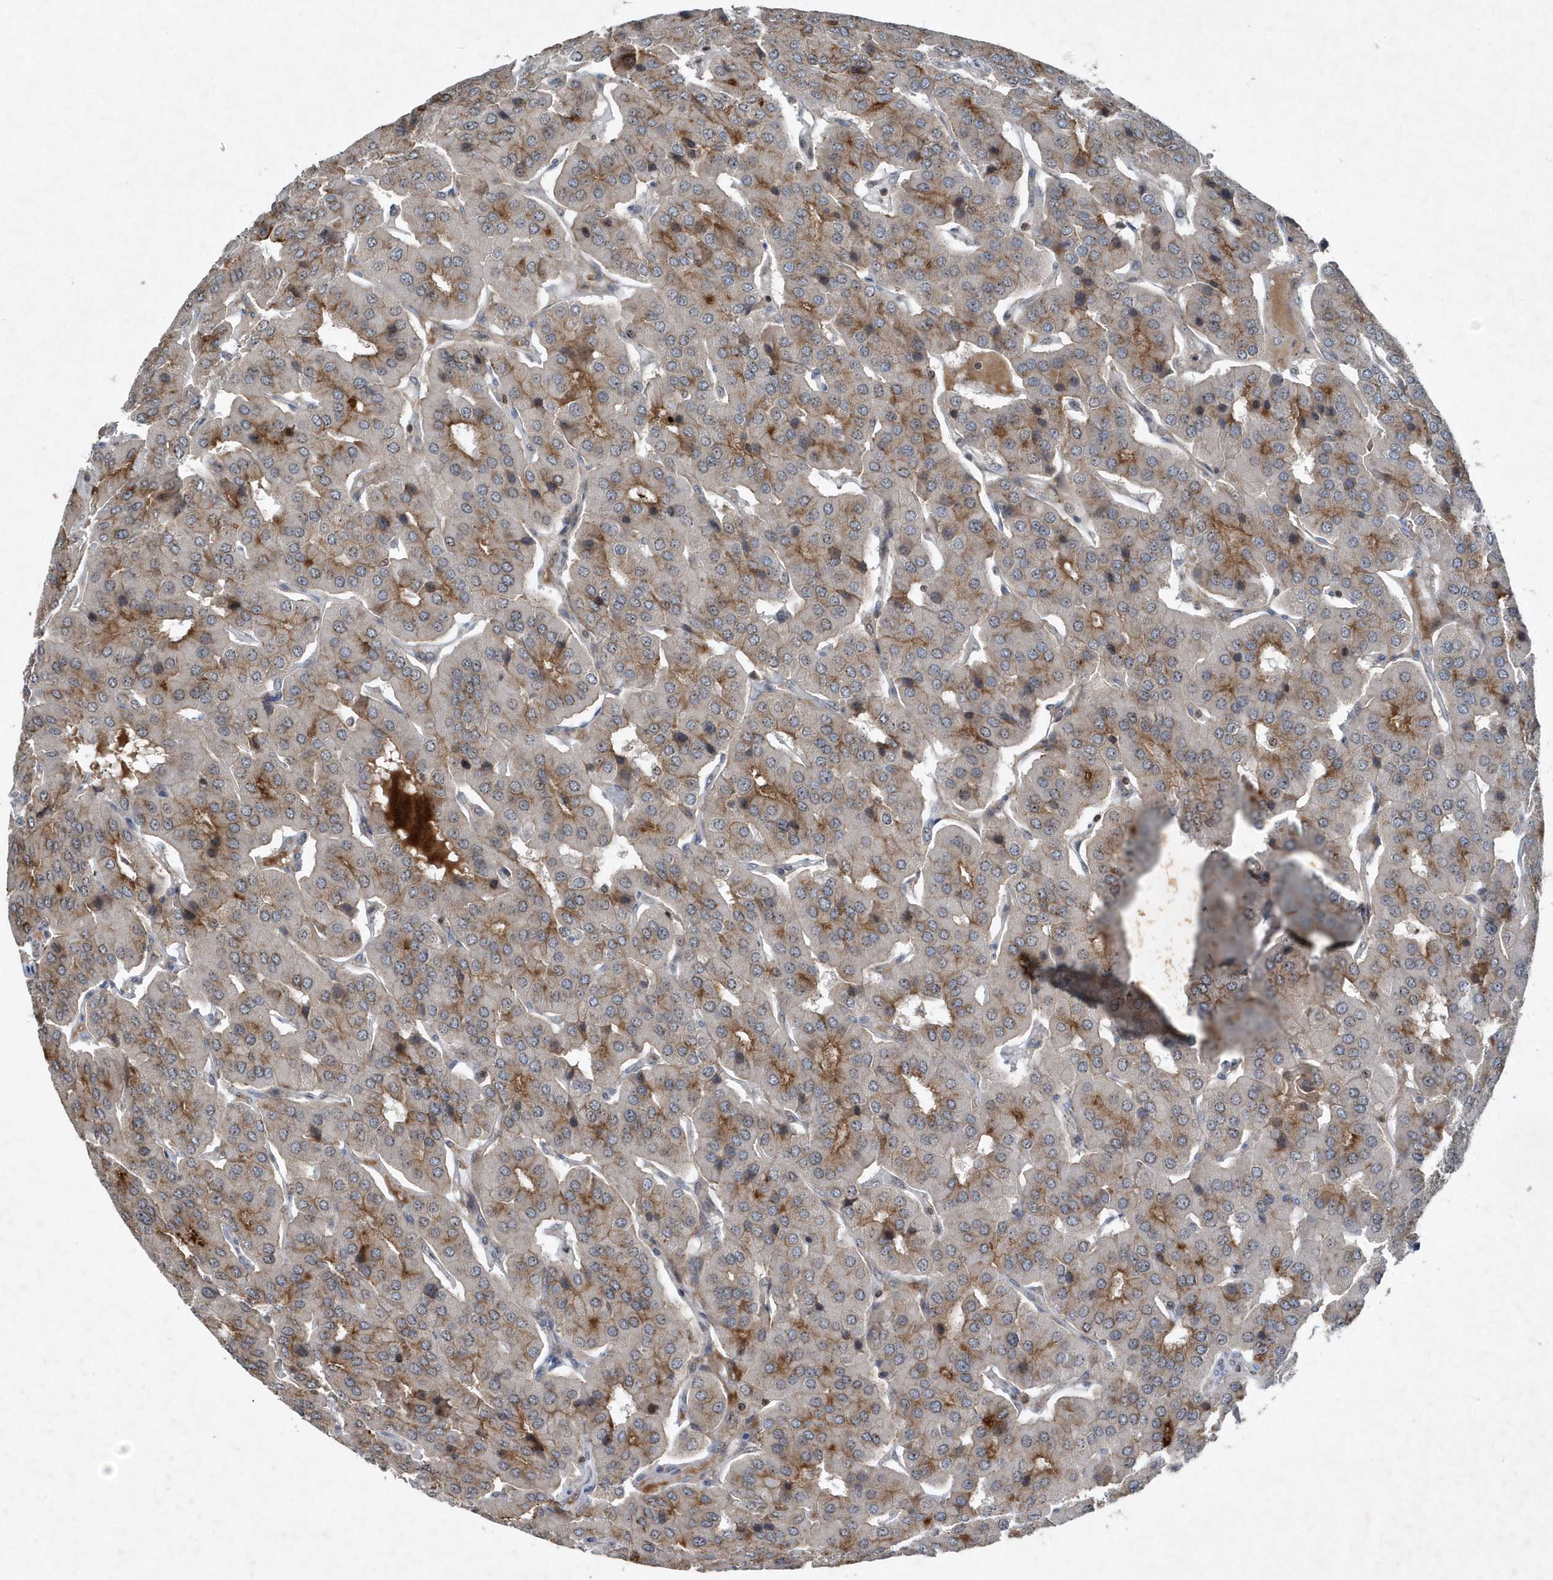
{"staining": {"intensity": "moderate", "quantity": "<25%", "location": "cytoplasmic/membranous"}, "tissue": "parathyroid gland", "cell_type": "Glandular cells", "image_type": "normal", "snomed": [{"axis": "morphology", "description": "Normal tissue, NOS"}, {"axis": "morphology", "description": "Adenoma, NOS"}, {"axis": "topography", "description": "Parathyroid gland"}], "caption": "A low amount of moderate cytoplasmic/membranous staining is appreciated in about <25% of glandular cells in benign parathyroid gland. (DAB (3,3'-diaminobenzidine) IHC with brightfield microscopy, high magnification).", "gene": "QTRT2", "patient": {"sex": "female", "age": 86}}